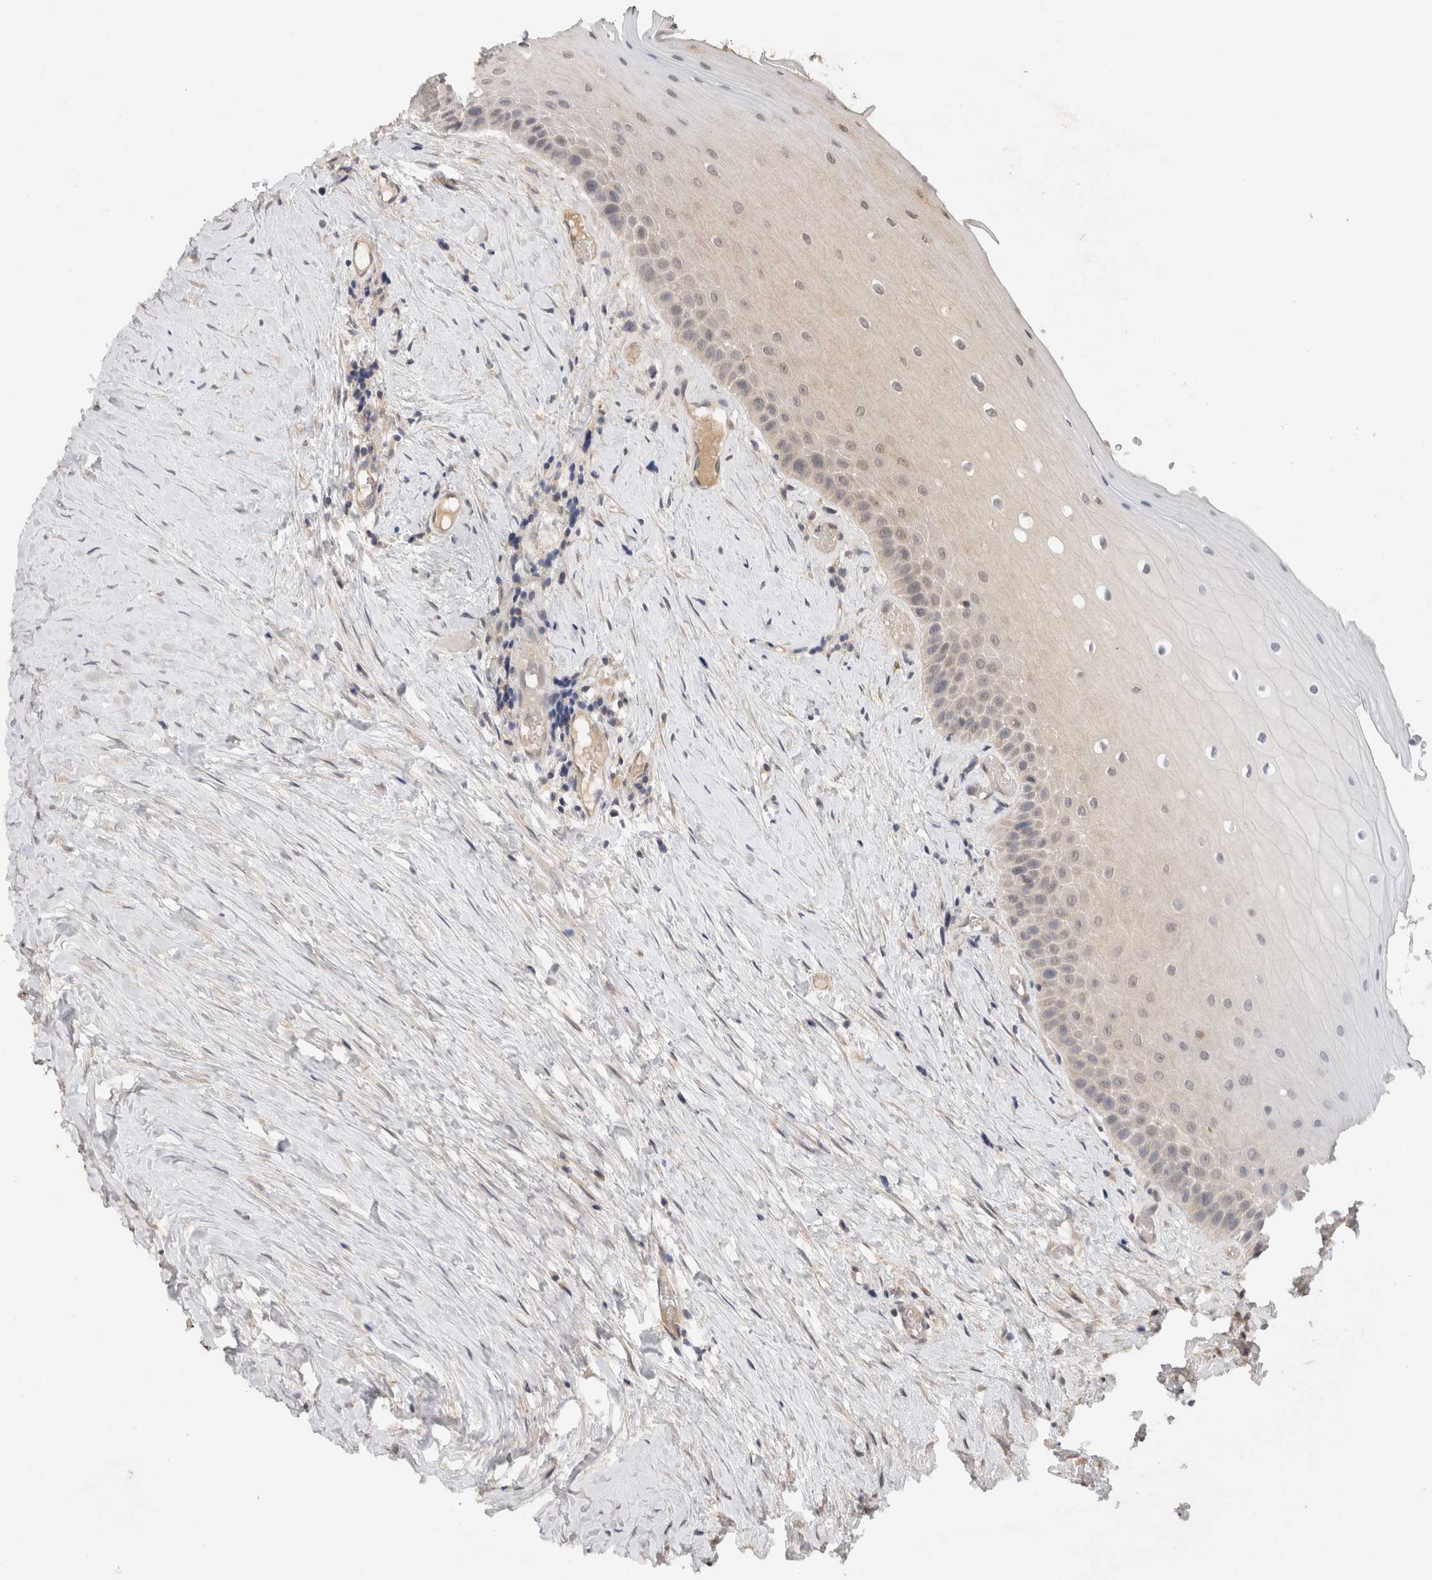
{"staining": {"intensity": "weak", "quantity": "<25%", "location": "cytoplasmic/membranous"}, "tissue": "oral mucosa", "cell_type": "Squamous epithelial cells", "image_type": "normal", "snomed": [{"axis": "morphology", "description": "Normal tissue, NOS"}, {"axis": "topography", "description": "Skeletal muscle"}, {"axis": "topography", "description": "Oral tissue"}, {"axis": "topography", "description": "Peripheral nerve tissue"}], "caption": "This is a histopathology image of immunohistochemistry (IHC) staining of unremarkable oral mucosa, which shows no staining in squamous epithelial cells.", "gene": "SGK1", "patient": {"sex": "female", "age": 84}}